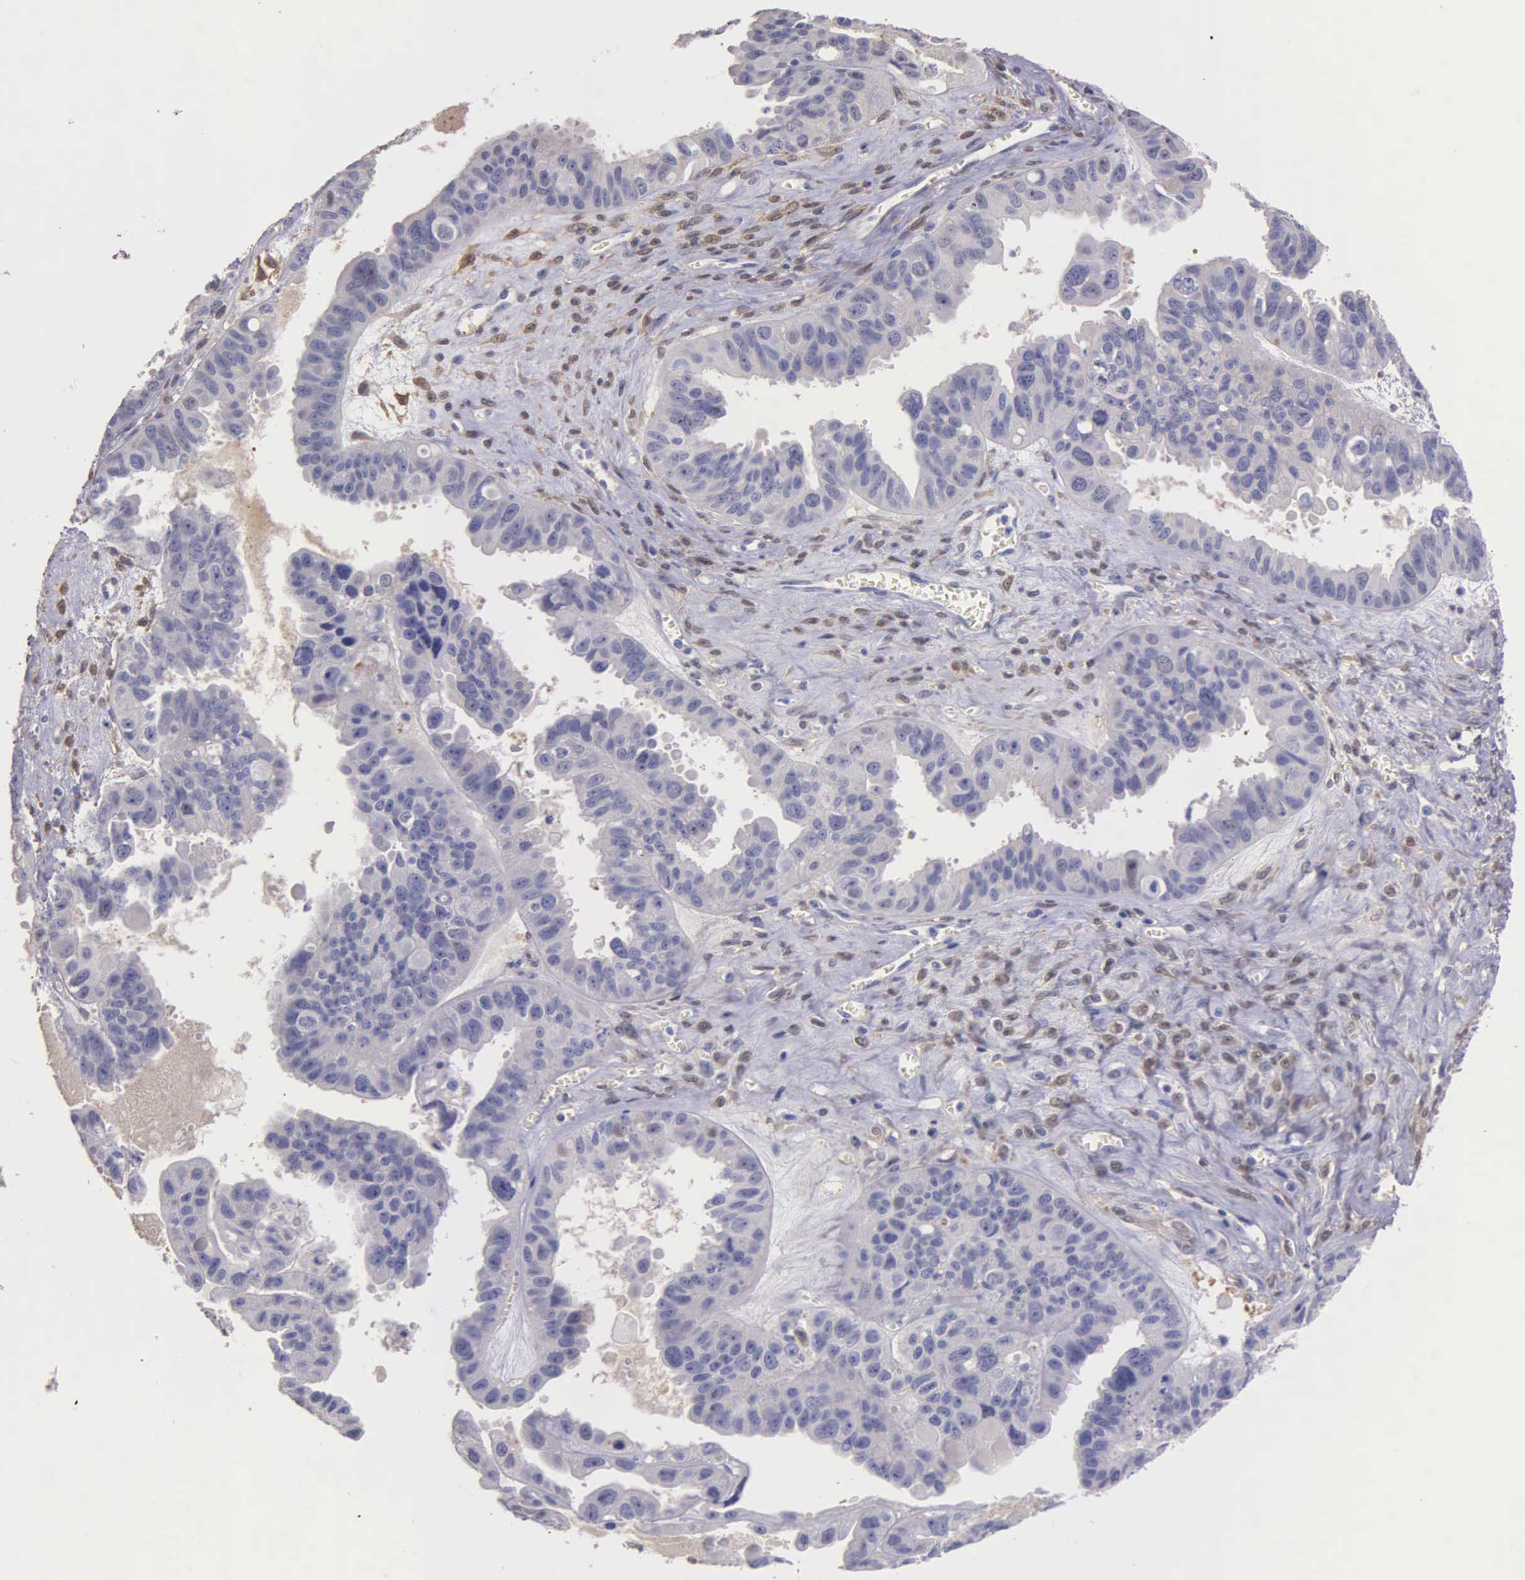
{"staining": {"intensity": "negative", "quantity": "none", "location": "none"}, "tissue": "ovarian cancer", "cell_type": "Tumor cells", "image_type": "cancer", "snomed": [{"axis": "morphology", "description": "Carcinoma, endometroid"}, {"axis": "topography", "description": "Ovary"}], "caption": "DAB immunohistochemical staining of ovarian cancer shows no significant positivity in tumor cells. The staining is performed using DAB brown chromogen with nuclei counter-stained in using hematoxylin.", "gene": "GSTT2", "patient": {"sex": "female", "age": 85}}